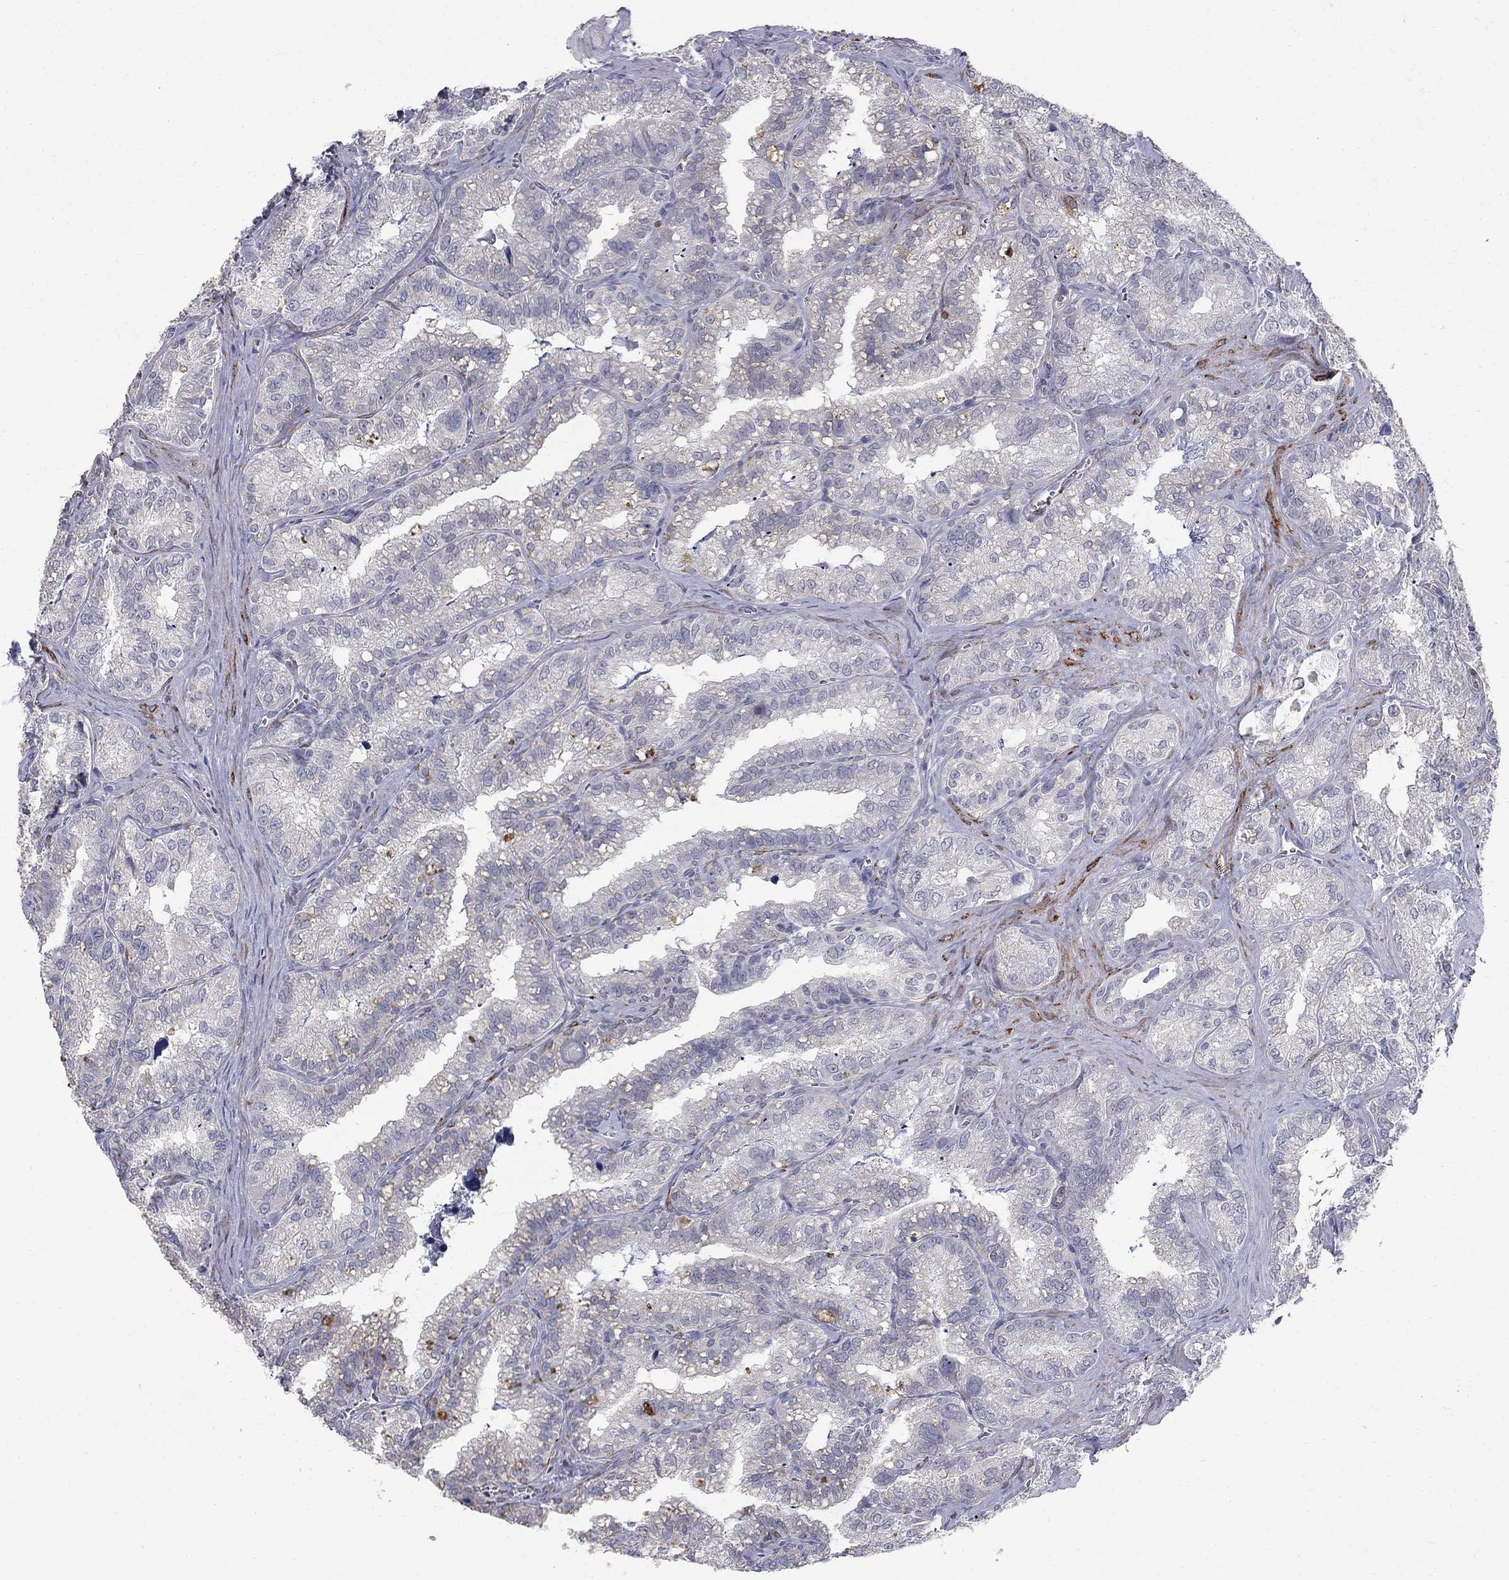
{"staining": {"intensity": "negative", "quantity": "none", "location": "none"}, "tissue": "seminal vesicle", "cell_type": "Glandular cells", "image_type": "normal", "snomed": [{"axis": "morphology", "description": "Normal tissue, NOS"}, {"axis": "topography", "description": "Seminal veicle"}], "caption": "Protein analysis of unremarkable seminal vesicle shows no significant expression in glandular cells. (IHC, brightfield microscopy, high magnification).", "gene": "NTRK2", "patient": {"sex": "male", "age": 57}}